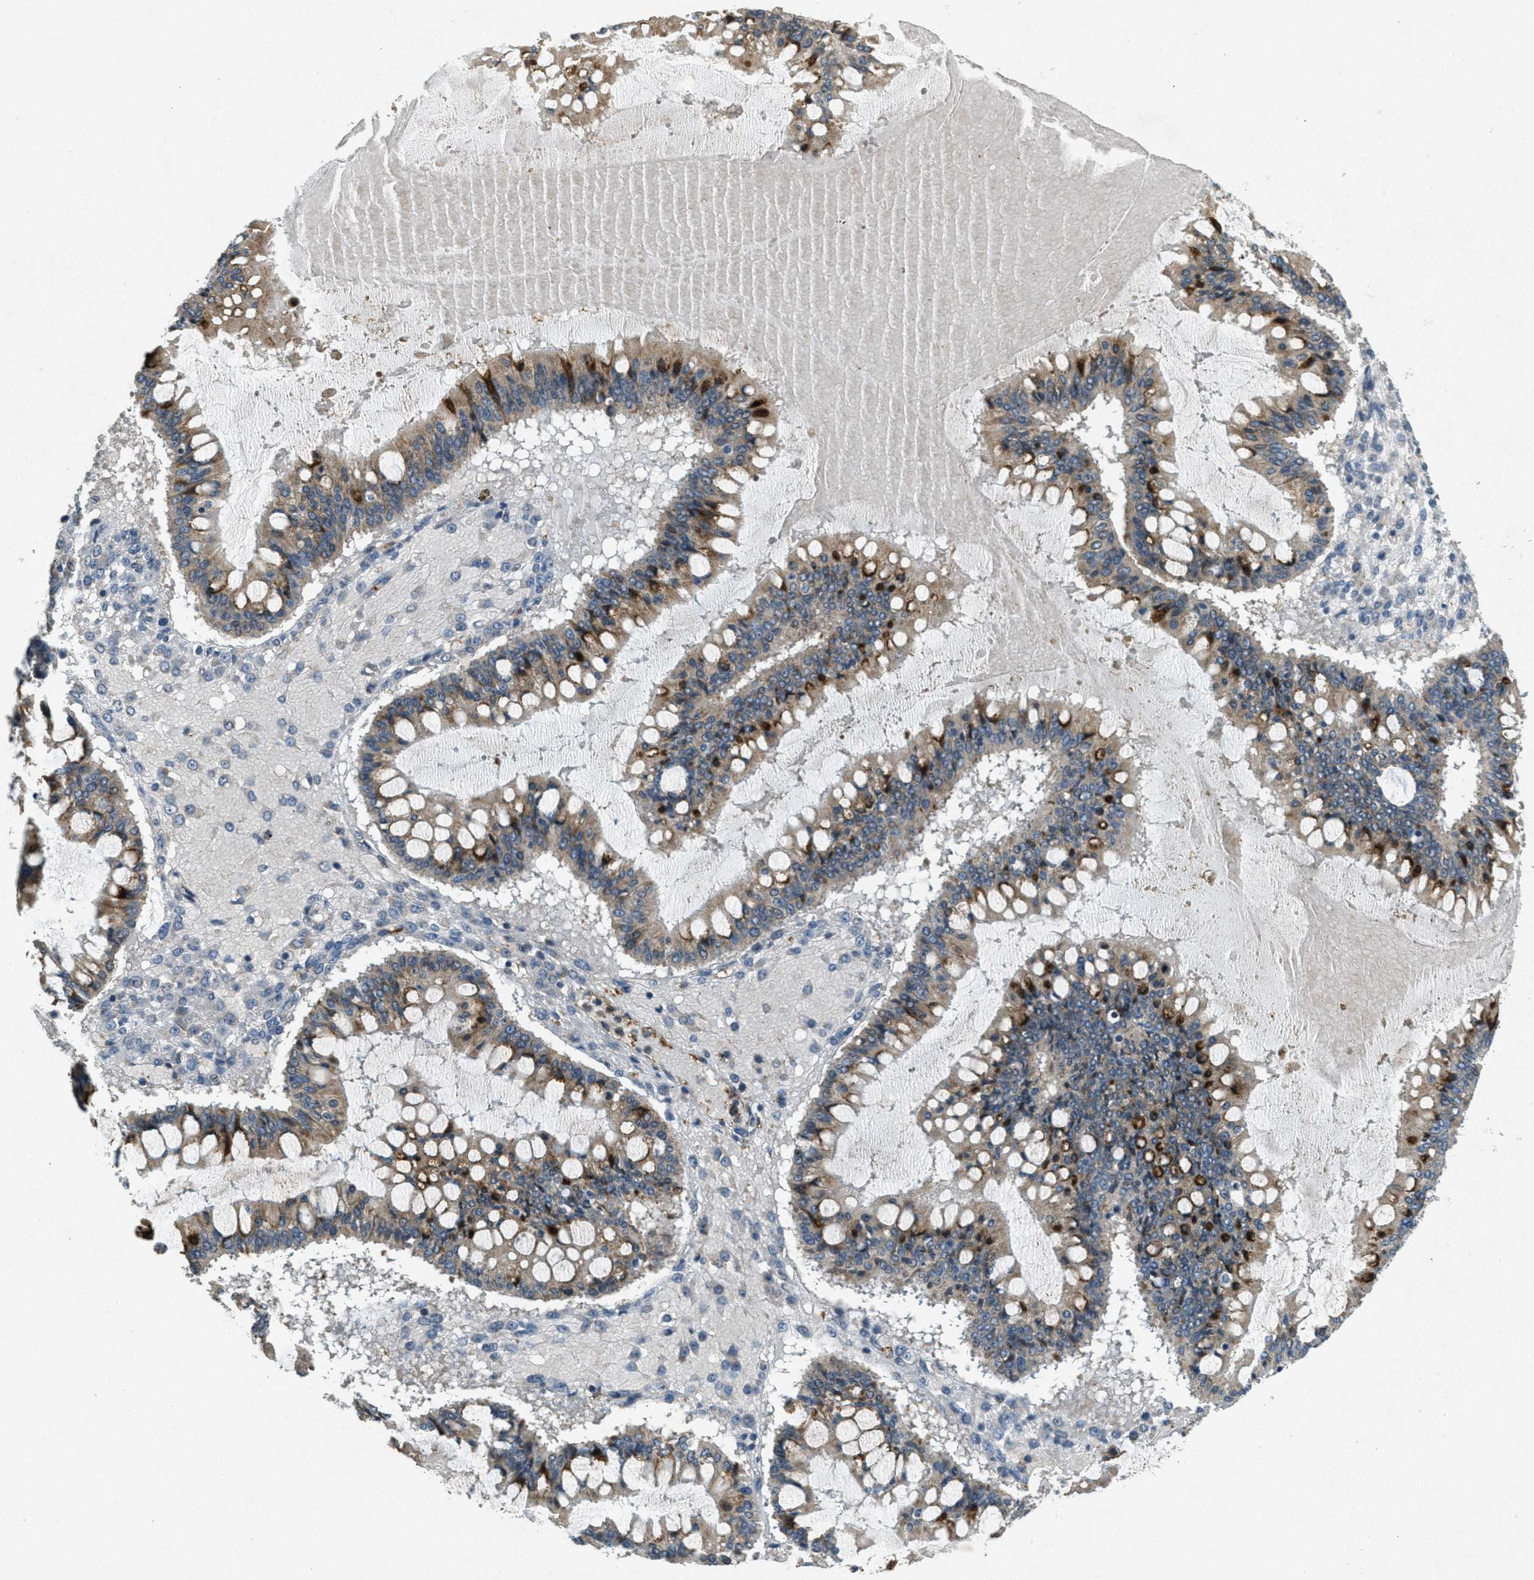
{"staining": {"intensity": "strong", "quantity": "25%-75%", "location": "cytoplasmic/membranous"}, "tissue": "ovarian cancer", "cell_type": "Tumor cells", "image_type": "cancer", "snomed": [{"axis": "morphology", "description": "Cystadenocarcinoma, mucinous, NOS"}, {"axis": "topography", "description": "Ovary"}], "caption": "Immunohistochemical staining of ovarian cancer (mucinous cystadenocarcinoma) demonstrates strong cytoplasmic/membranous protein positivity in approximately 25%-75% of tumor cells. (DAB (3,3'-diaminobenzidine) IHC with brightfield microscopy, high magnification).", "gene": "RAB3D", "patient": {"sex": "female", "age": 73}}